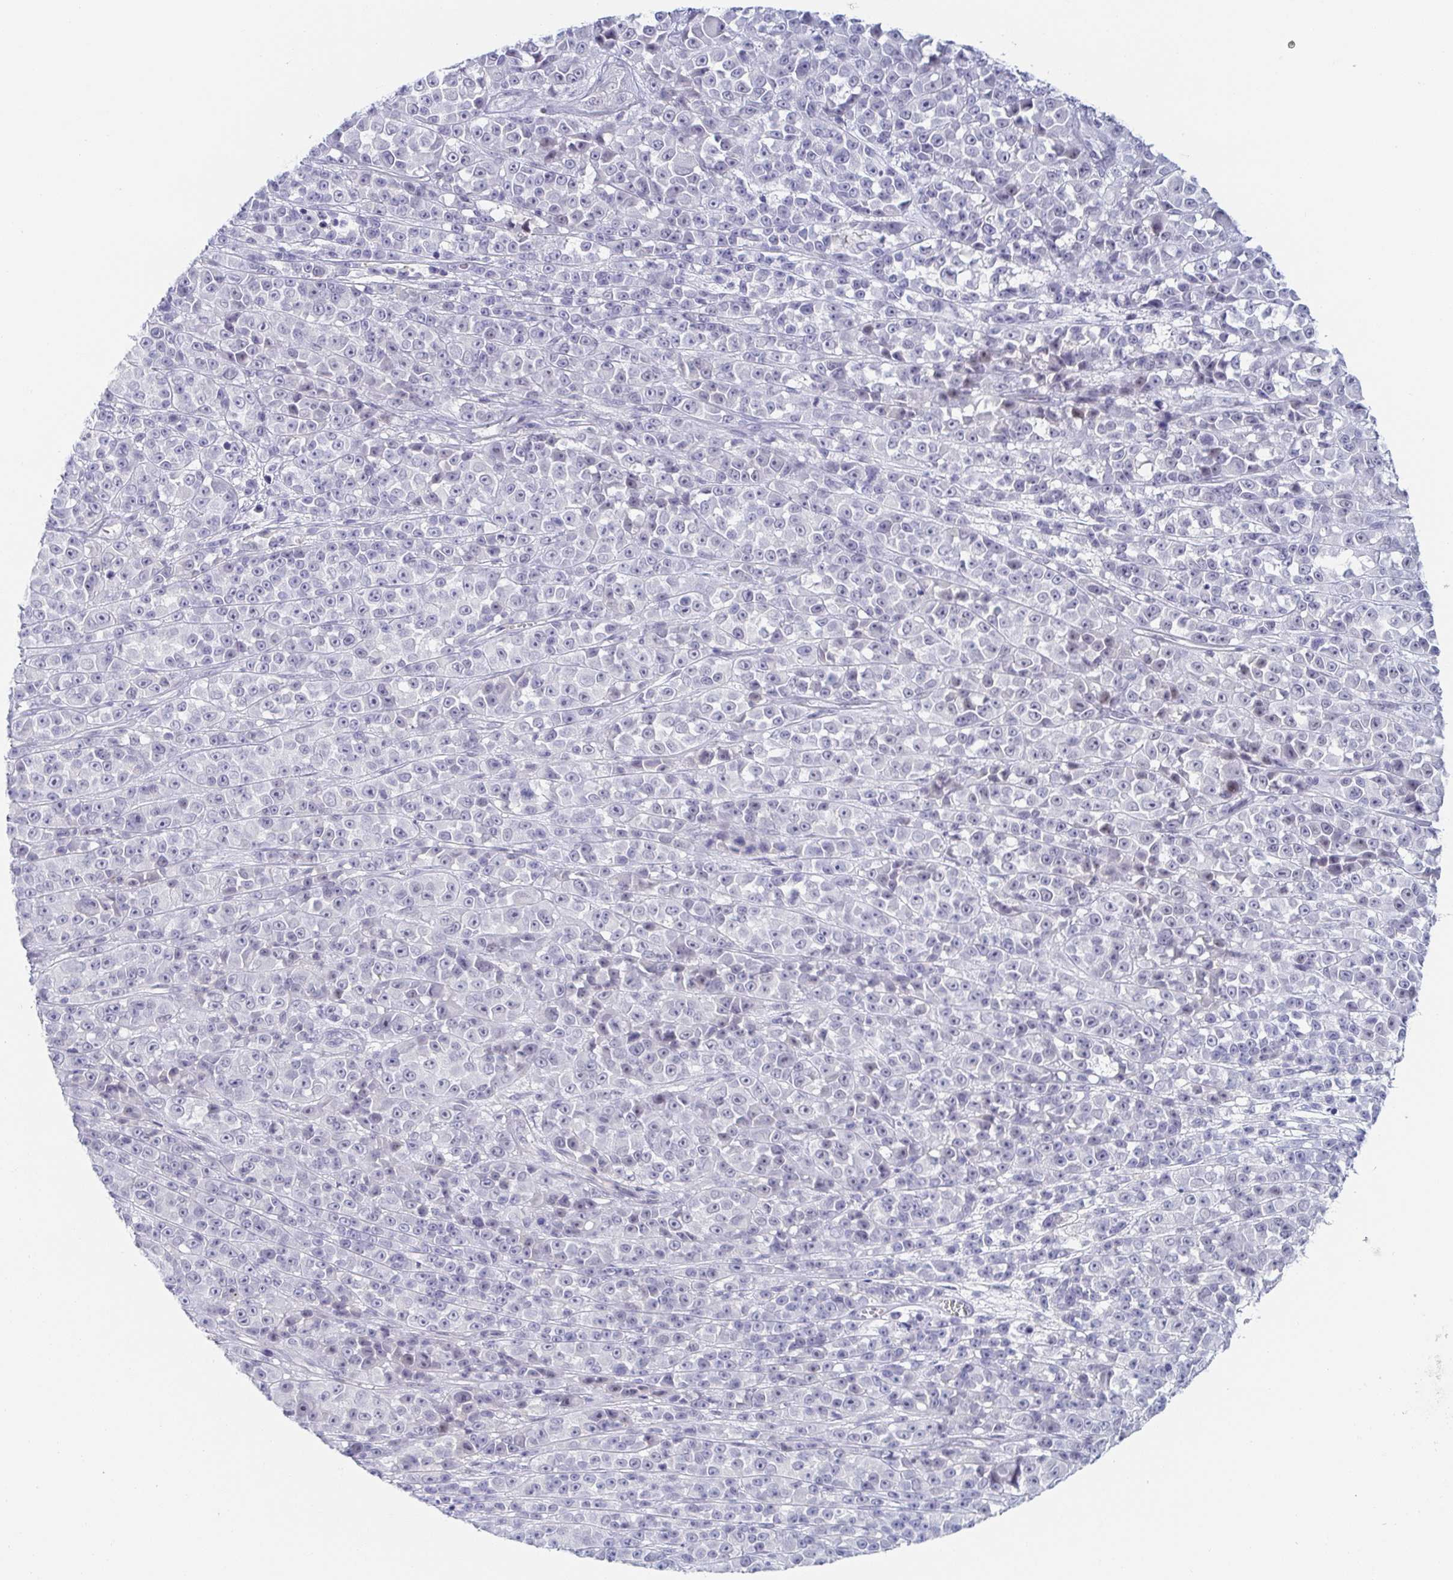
{"staining": {"intensity": "negative", "quantity": "none", "location": "none"}, "tissue": "melanoma", "cell_type": "Tumor cells", "image_type": "cancer", "snomed": [{"axis": "morphology", "description": "Malignant melanoma, NOS"}, {"axis": "topography", "description": "Skin"}, {"axis": "topography", "description": "Skin of back"}], "caption": "Immunohistochemistry (IHC) histopathology image of neoplastic tissue: melanoma stained with DAB (3,3'-diaminobenzidine) demonstrates no significant protein positivity in tumor cells. (Stains: DAB immunohistochemistry with hematoxylin counter stain, Microscopy: brightfield microscopy at high magnification).", "gene": "RHOV", "patient": {"sex": "male", "age": 91}}